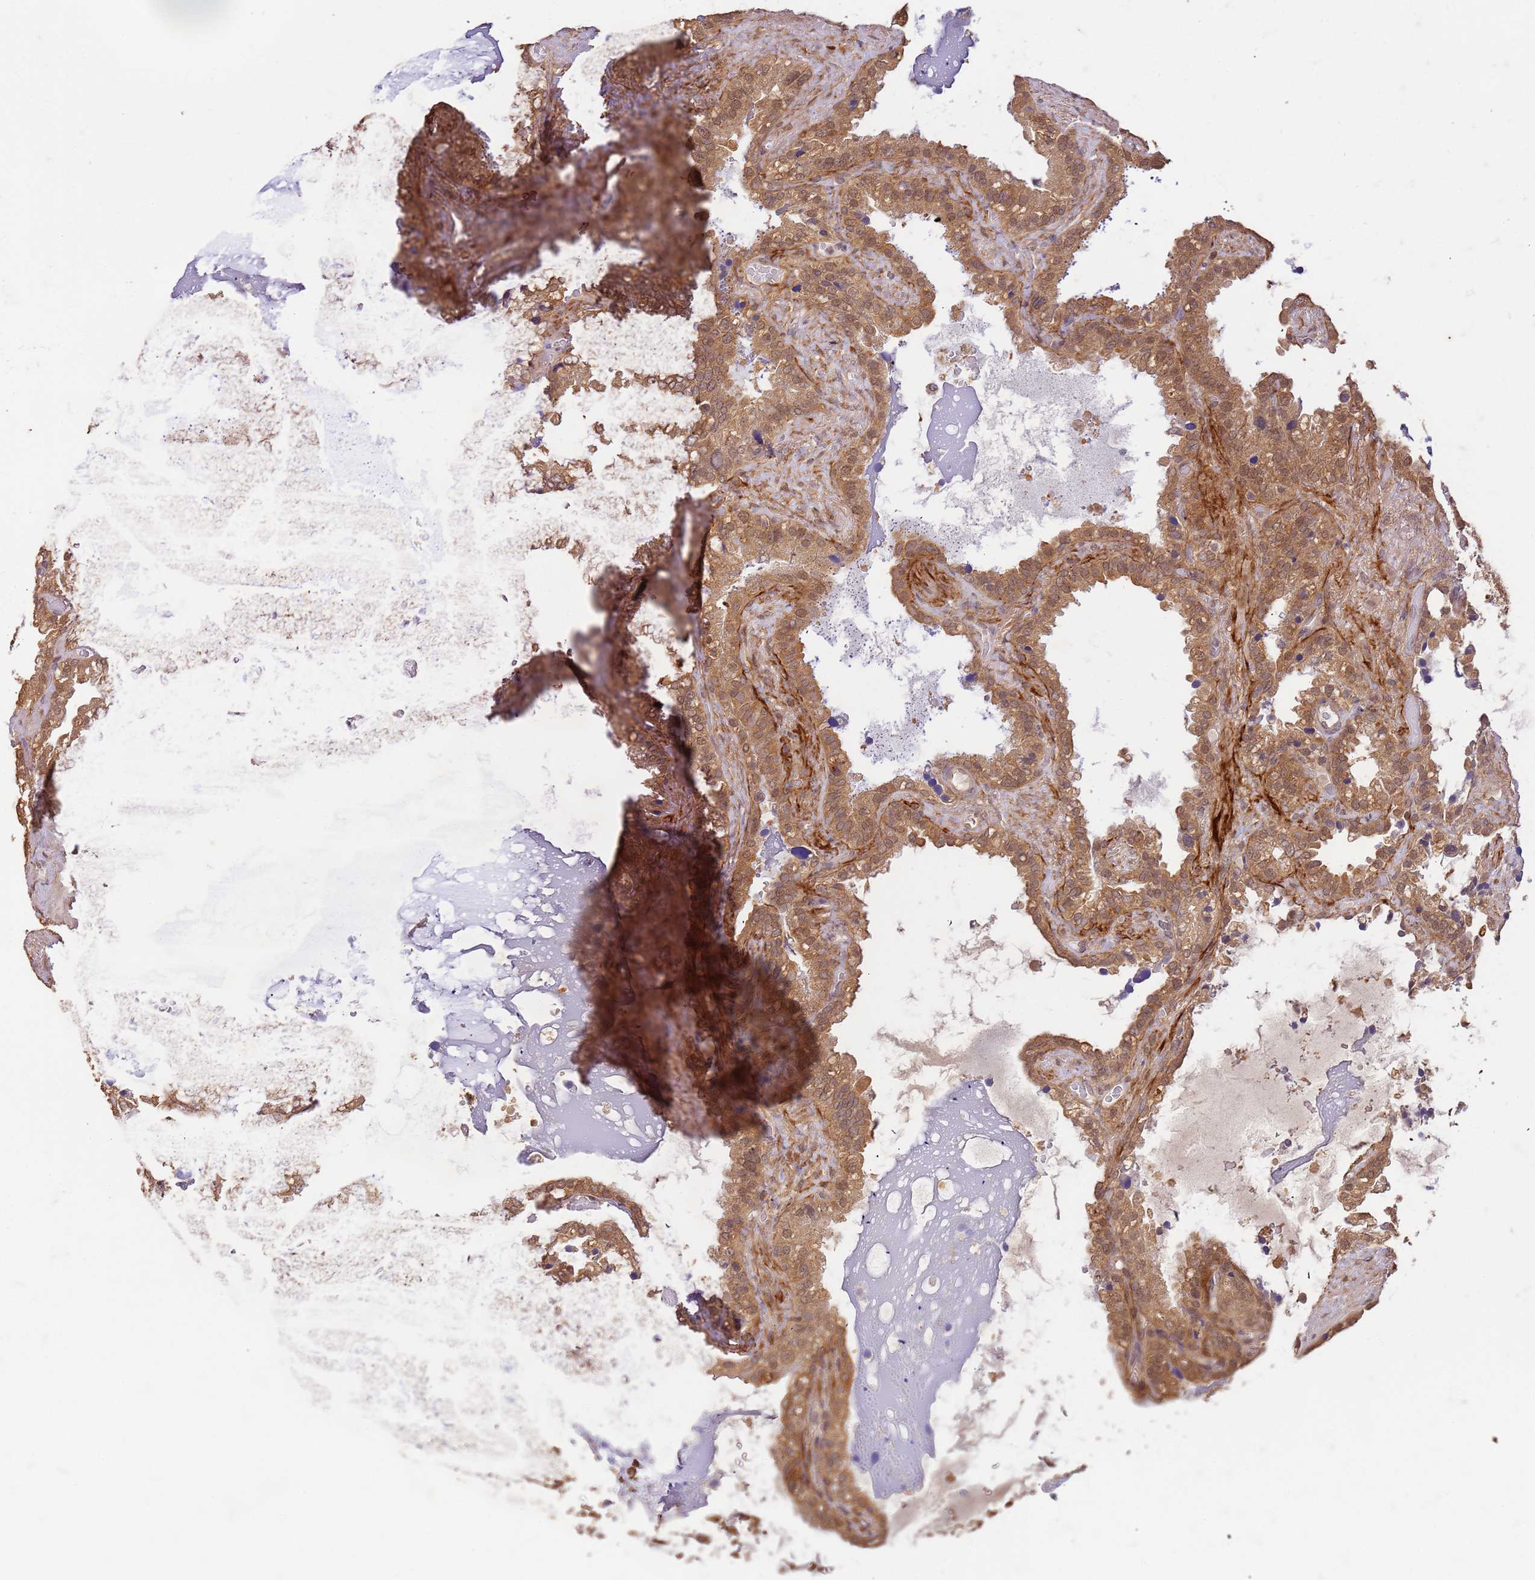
{"staining": {"intensity": "moderate", "quantity": ">75%", "location": "cytoplasmic/membranous,nuclear"}, "tissue": "seminal vesicle", "cell_type": "Glandular cells", "image_type": "normal", "snomed": [{"axis": "morphology", "description": "Normal tissue, NOS"}, {"axis": "topography", "description": "Prostate"}, {"axis": "topography", "description": "Seminal veicle"}], "caption": "About >75% of glandular cells in unremarkable seminal vesicle exhibit moderate cytoplasmic/membranous,nuclear protein expression as visualized by brown immunohistochemical staining.", "gene": "UBE3A", "patient": {"sex": "male", "age": 68}}